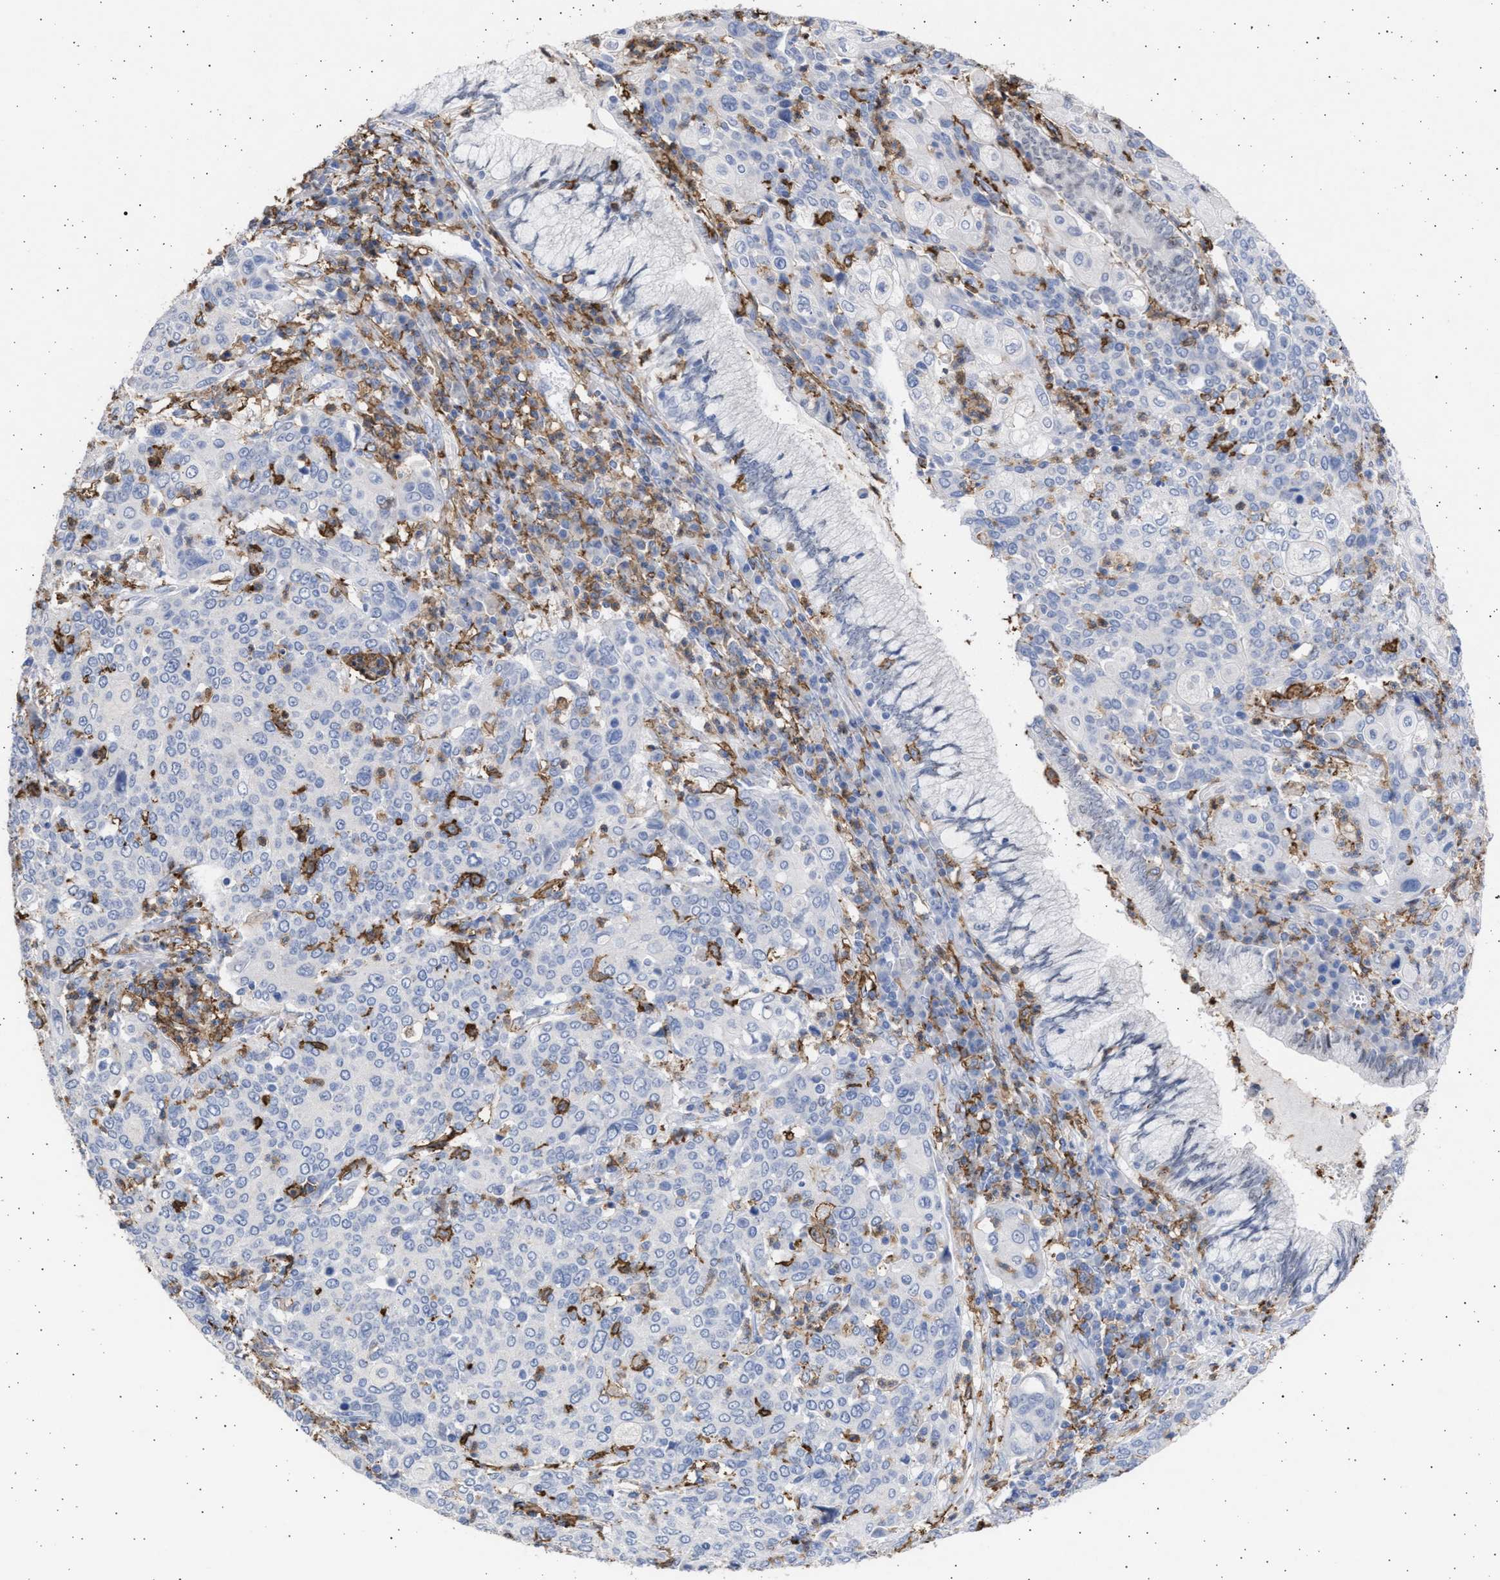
{"staining": {"intensity": "negative", "quantity": "none", "location": "none"}, "tissue": "cervical cancer", "cell_type": "Tumor cells", "image_type": "cancer", "snomed": [{"axis": "morphology", "description": "Squamous cell carcinoma, NOS"}, {"axis": "topography", "description": "Cervix"}], "caption": "This is a micrograph of immunohistochemistry (IHC) staining of cervical squamous cell carcinoma, which shows no expression in tumor cells.", "gene": "FCER1A", "patient": {"sex": "female", "age": 40}}